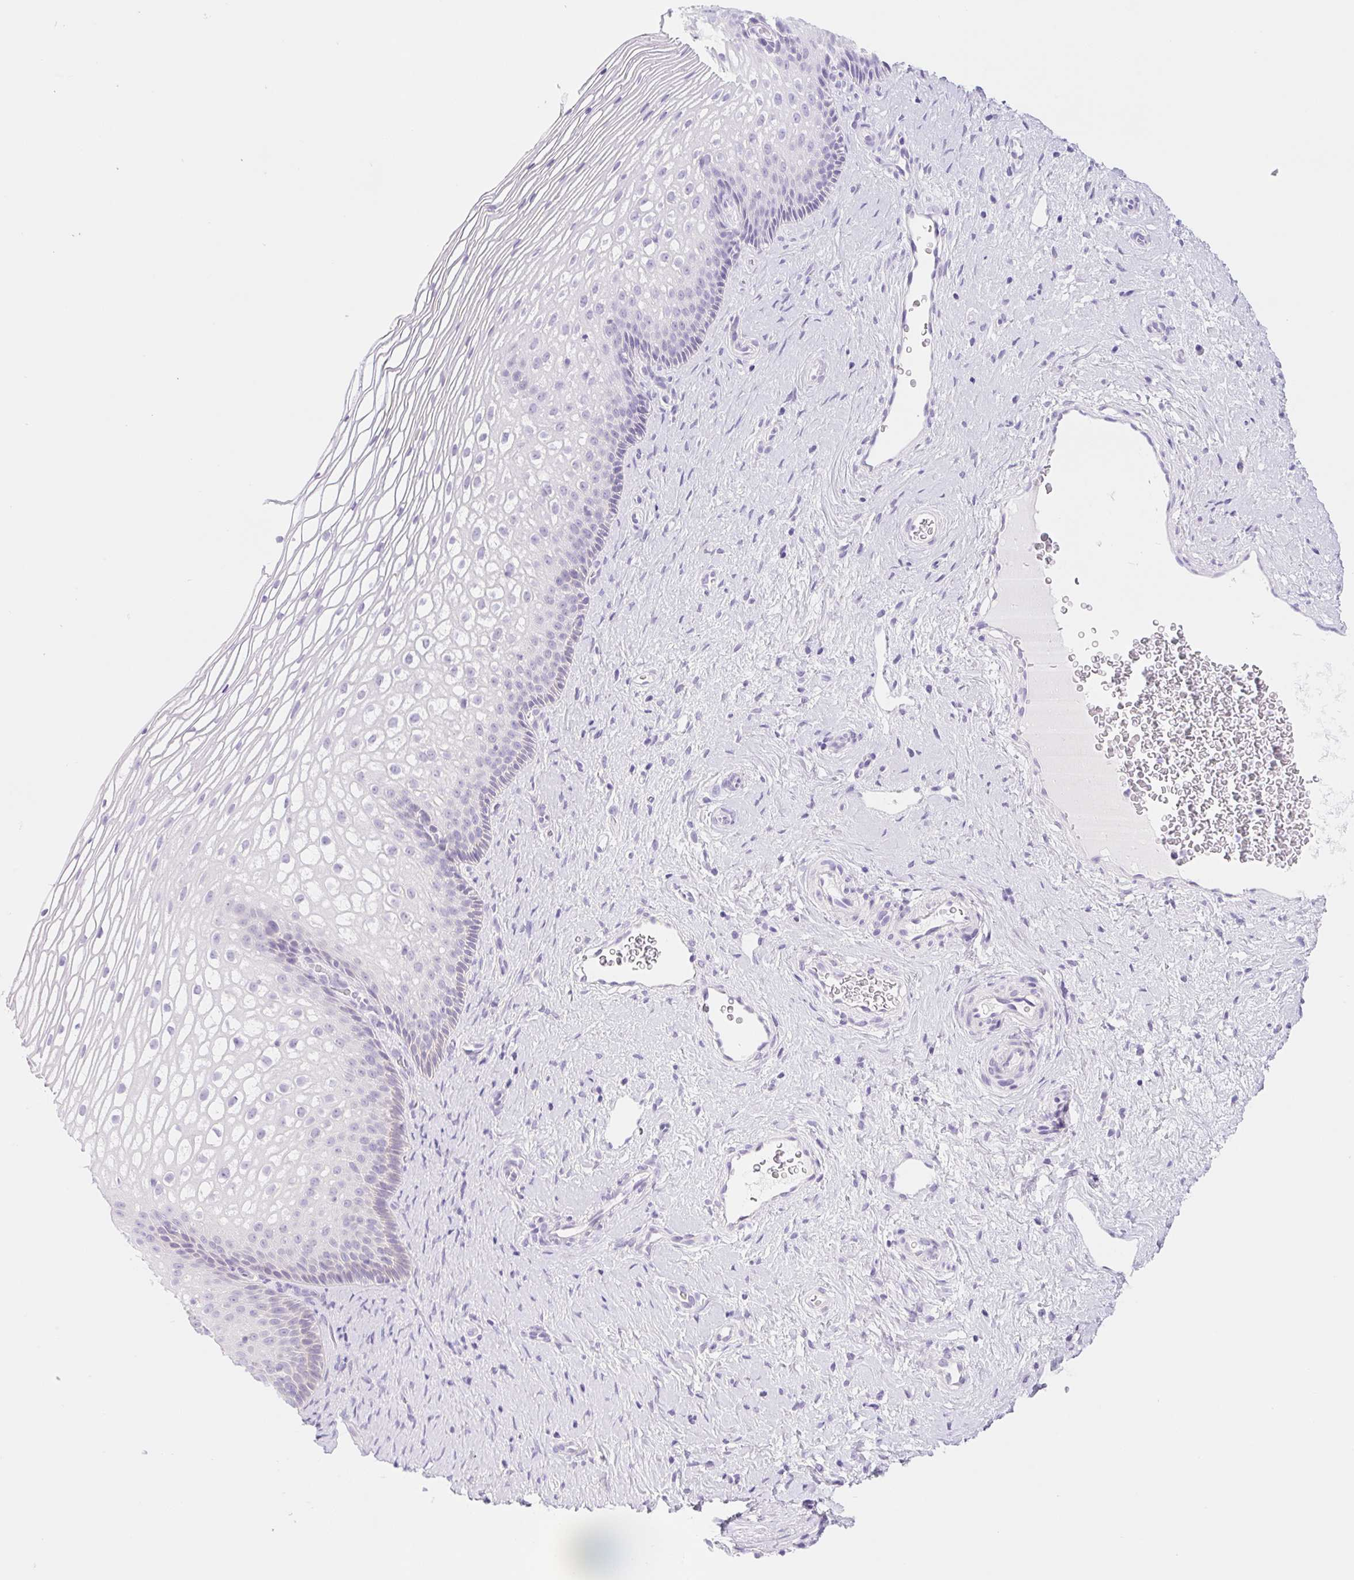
{"staining": {"intensity": "negative", "quantity": "none", "location": "none"}, "tissue": "cervix", "cell_type": "Glandular cells", "image_type": "normal", "snomed": [{"axis": "morphology", "description": "Normal tissue, NOS"}, {"axis": "topography", "description": "Cervix"}], "caption": "A high-resolution micrograph shows immunohistochemistry (IHC) staining of normal cervix, which demonstrates no significant positivity in glandular cells.", "gene": "DYNC2LI1", "patient": {"sex": "female", "age": 34}}